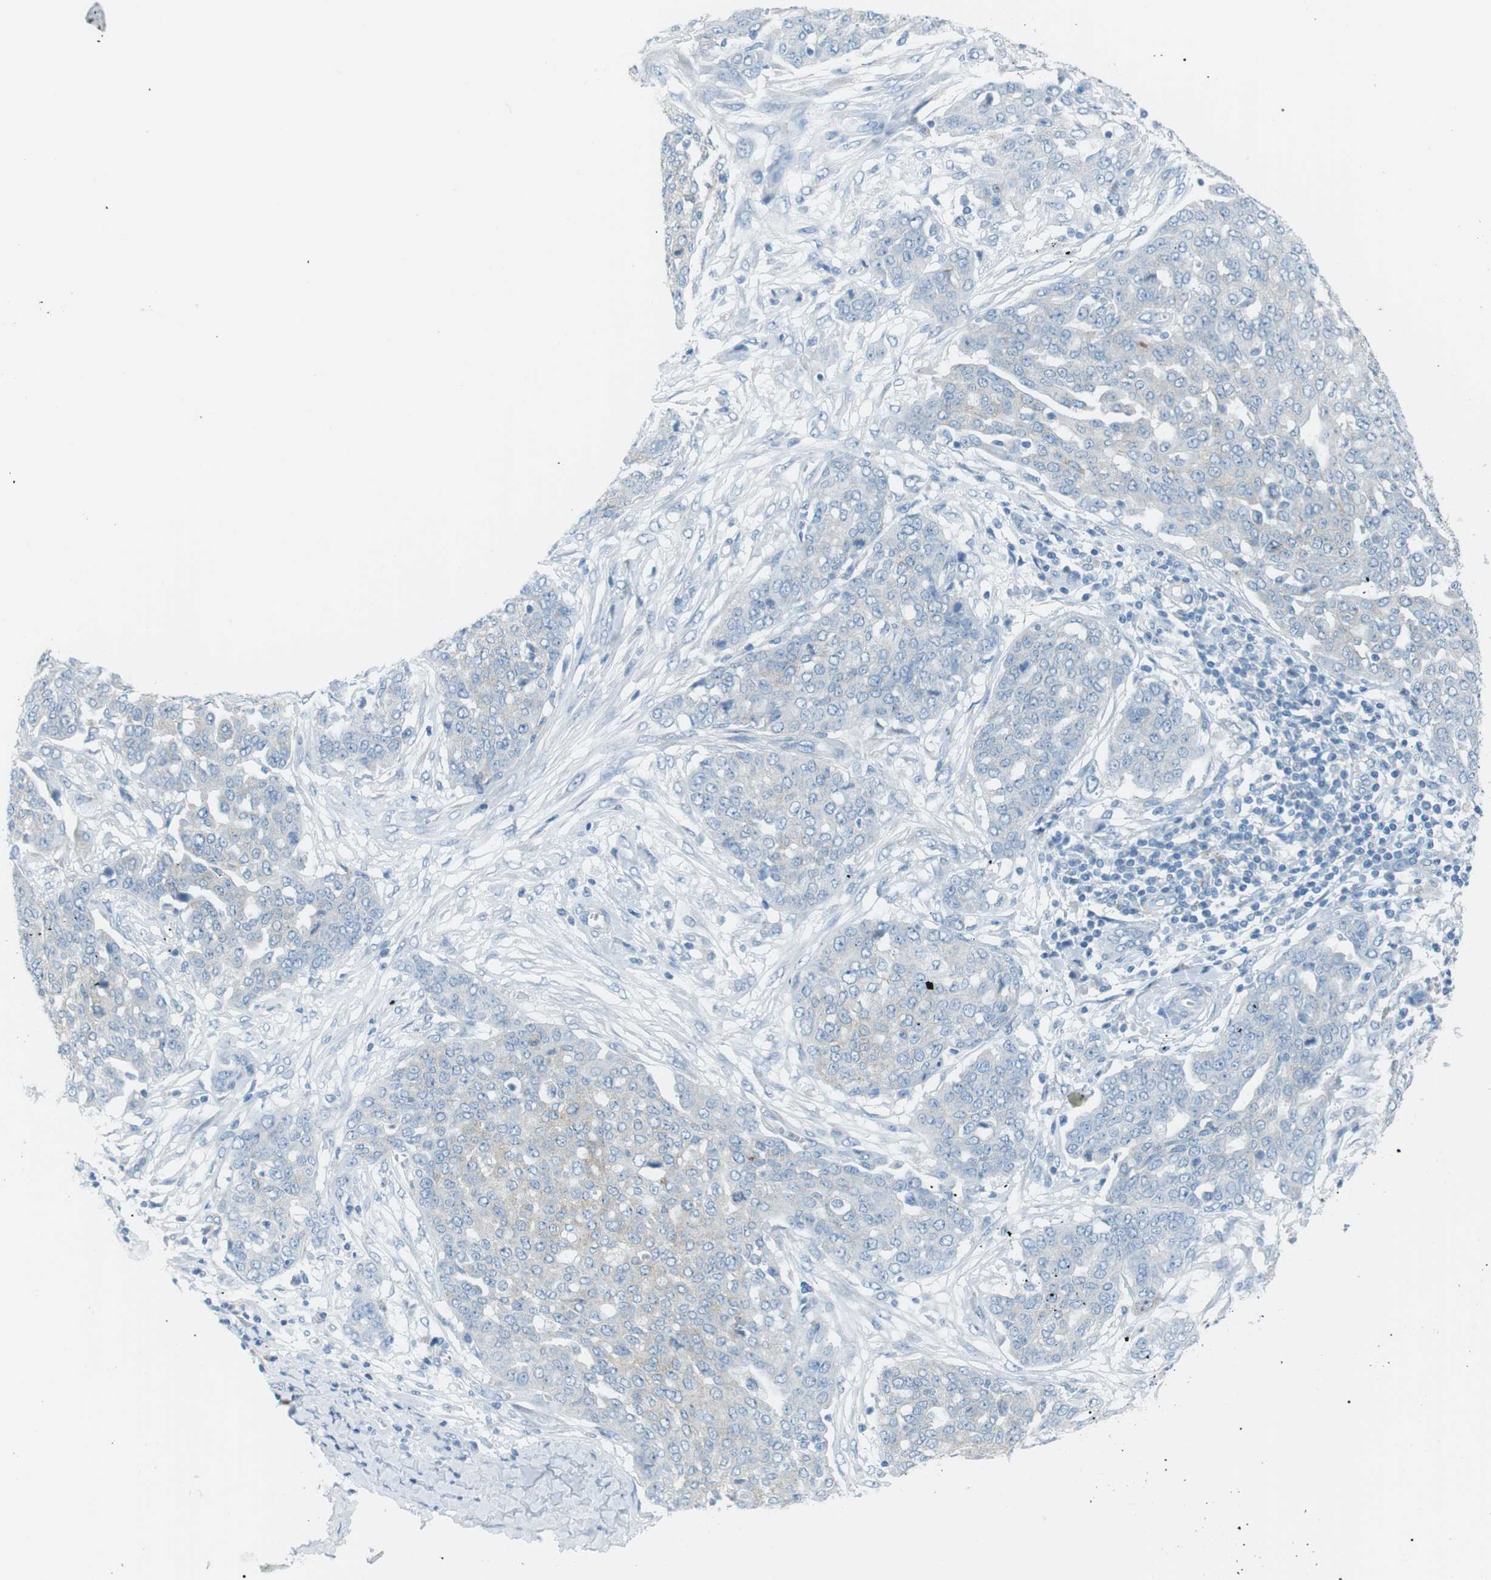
{"staining": {"intensity": "negative", "quantity": "none", "location": "none"}, "tissue": "ovarian cancer", "cell_type": "Tumor cells", "image_type": "cancer", "snomed": [{"axis": "morphology", "description": "Cystadenocarcinoma, serous, NOS"}, {"axis": "topography", "description": "Soft tissue"}, {"axis": "topography", "description": "Ovary"}], "caption": "Tumor cells are negative for protein expression in human serous cystadenocarcinoma (ovarian). Brightfield microscopy of immunohistochemistry (IHC) stained with DAB (brown) and hematoxylin (blue), captured at high magnification.", "gene": "VAMP1", "patient": {"sex": "female", "age": 57}}